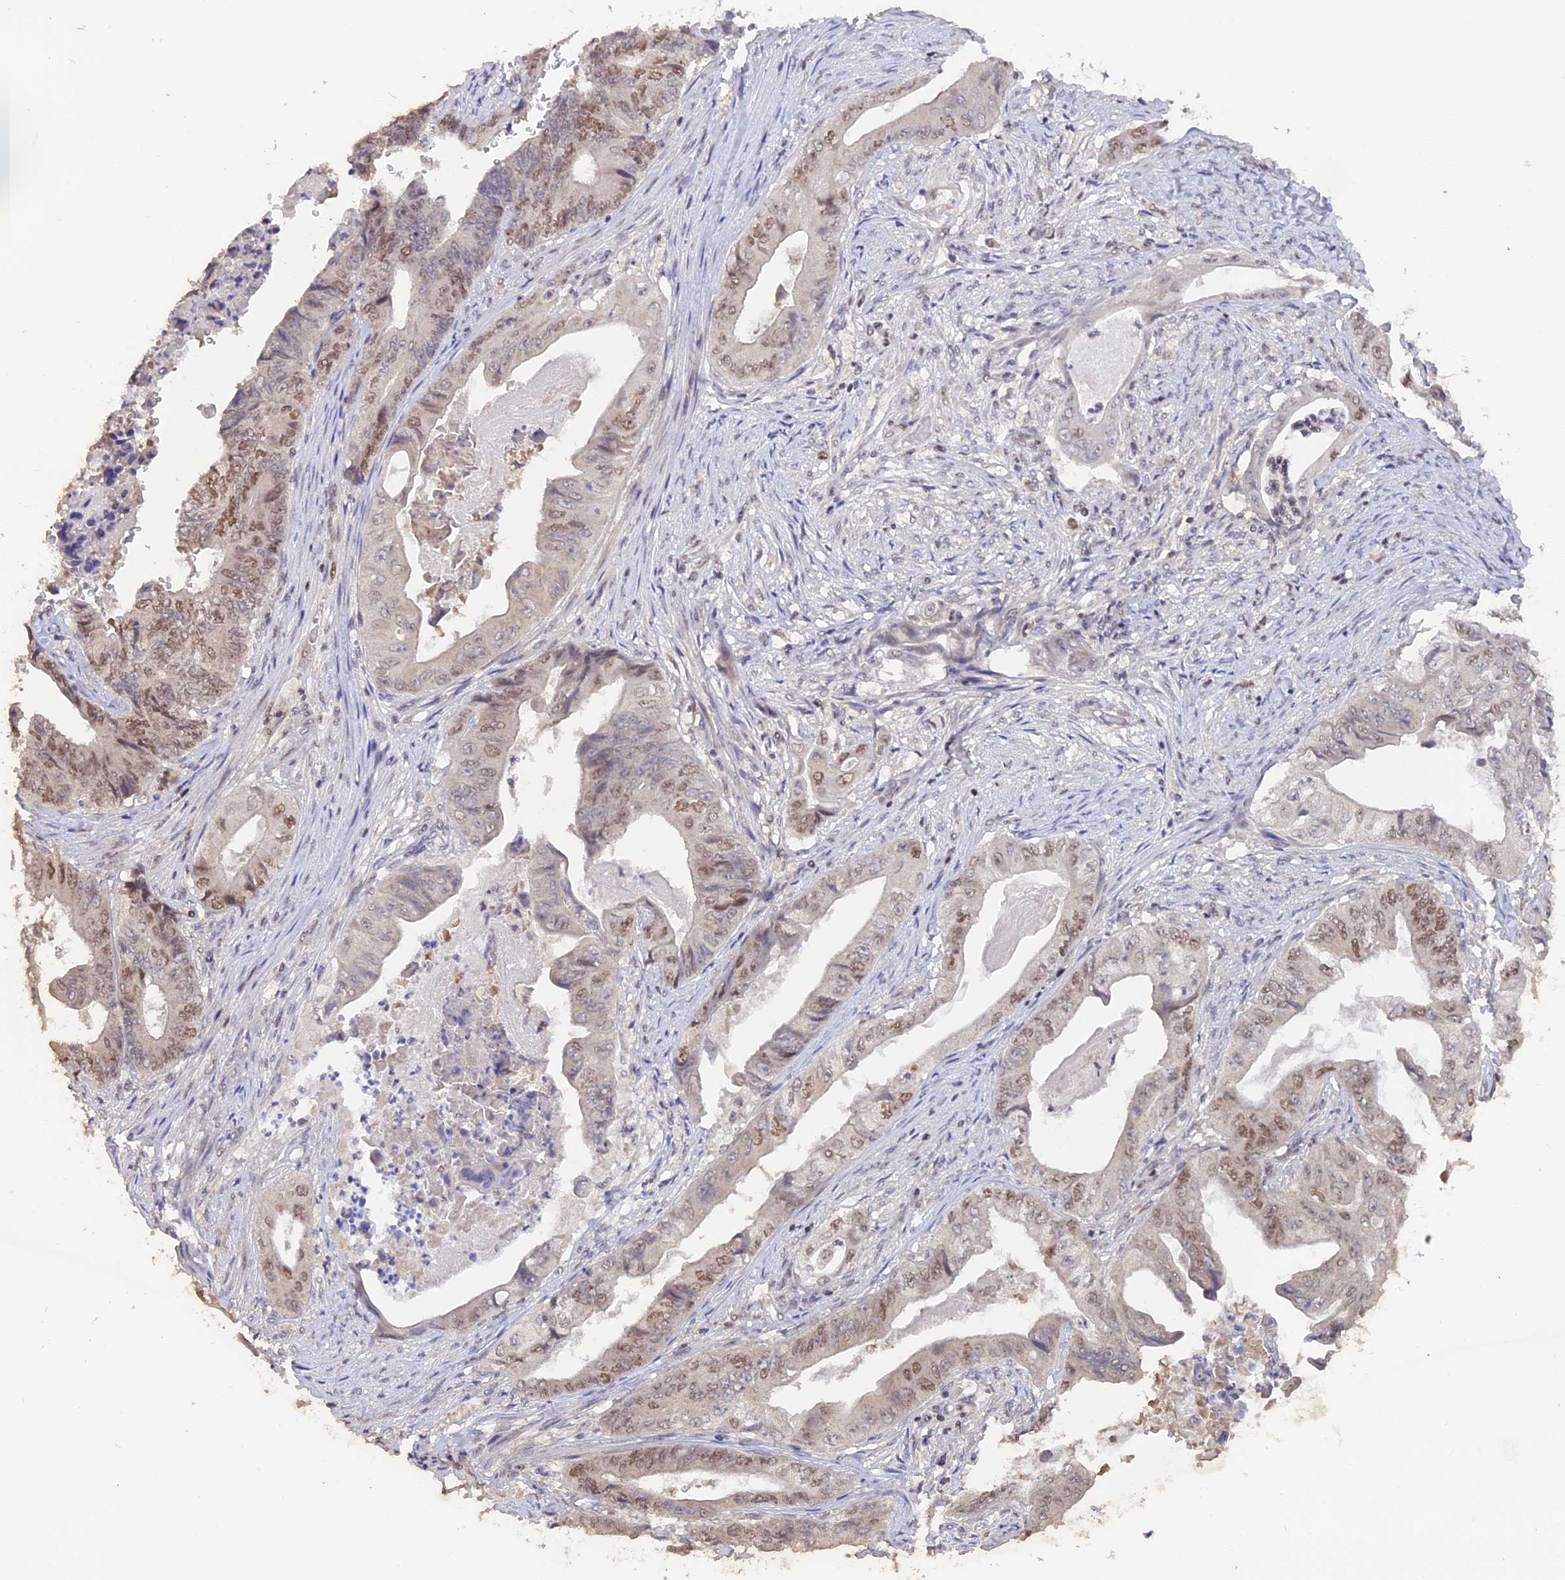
{"staining": {"intensity": "moderate", "quantity": "25%-75%", "location": "nuclear"}, "tissue": "stomach cancer", "cell_type": "Tumor cells", "image_type": "cancer", "snomed": [{"axis": "morphology", "description": "Adenocarcinoma, NOS"}, {"axis": "topography", "description": "Stomach"}], "caption": "Immunohistochemistry (IHC) image of neoplastic tissue: stomach cancer (adenocarcinoma) stained using immunohistochemistry shows medium levels of moderate protein expression localized specifically in the nuclear of tumor cells, appearing as a nuclear brown color.", "gene": "RFC5", "patient": {"sex": "female", "age": 73}}